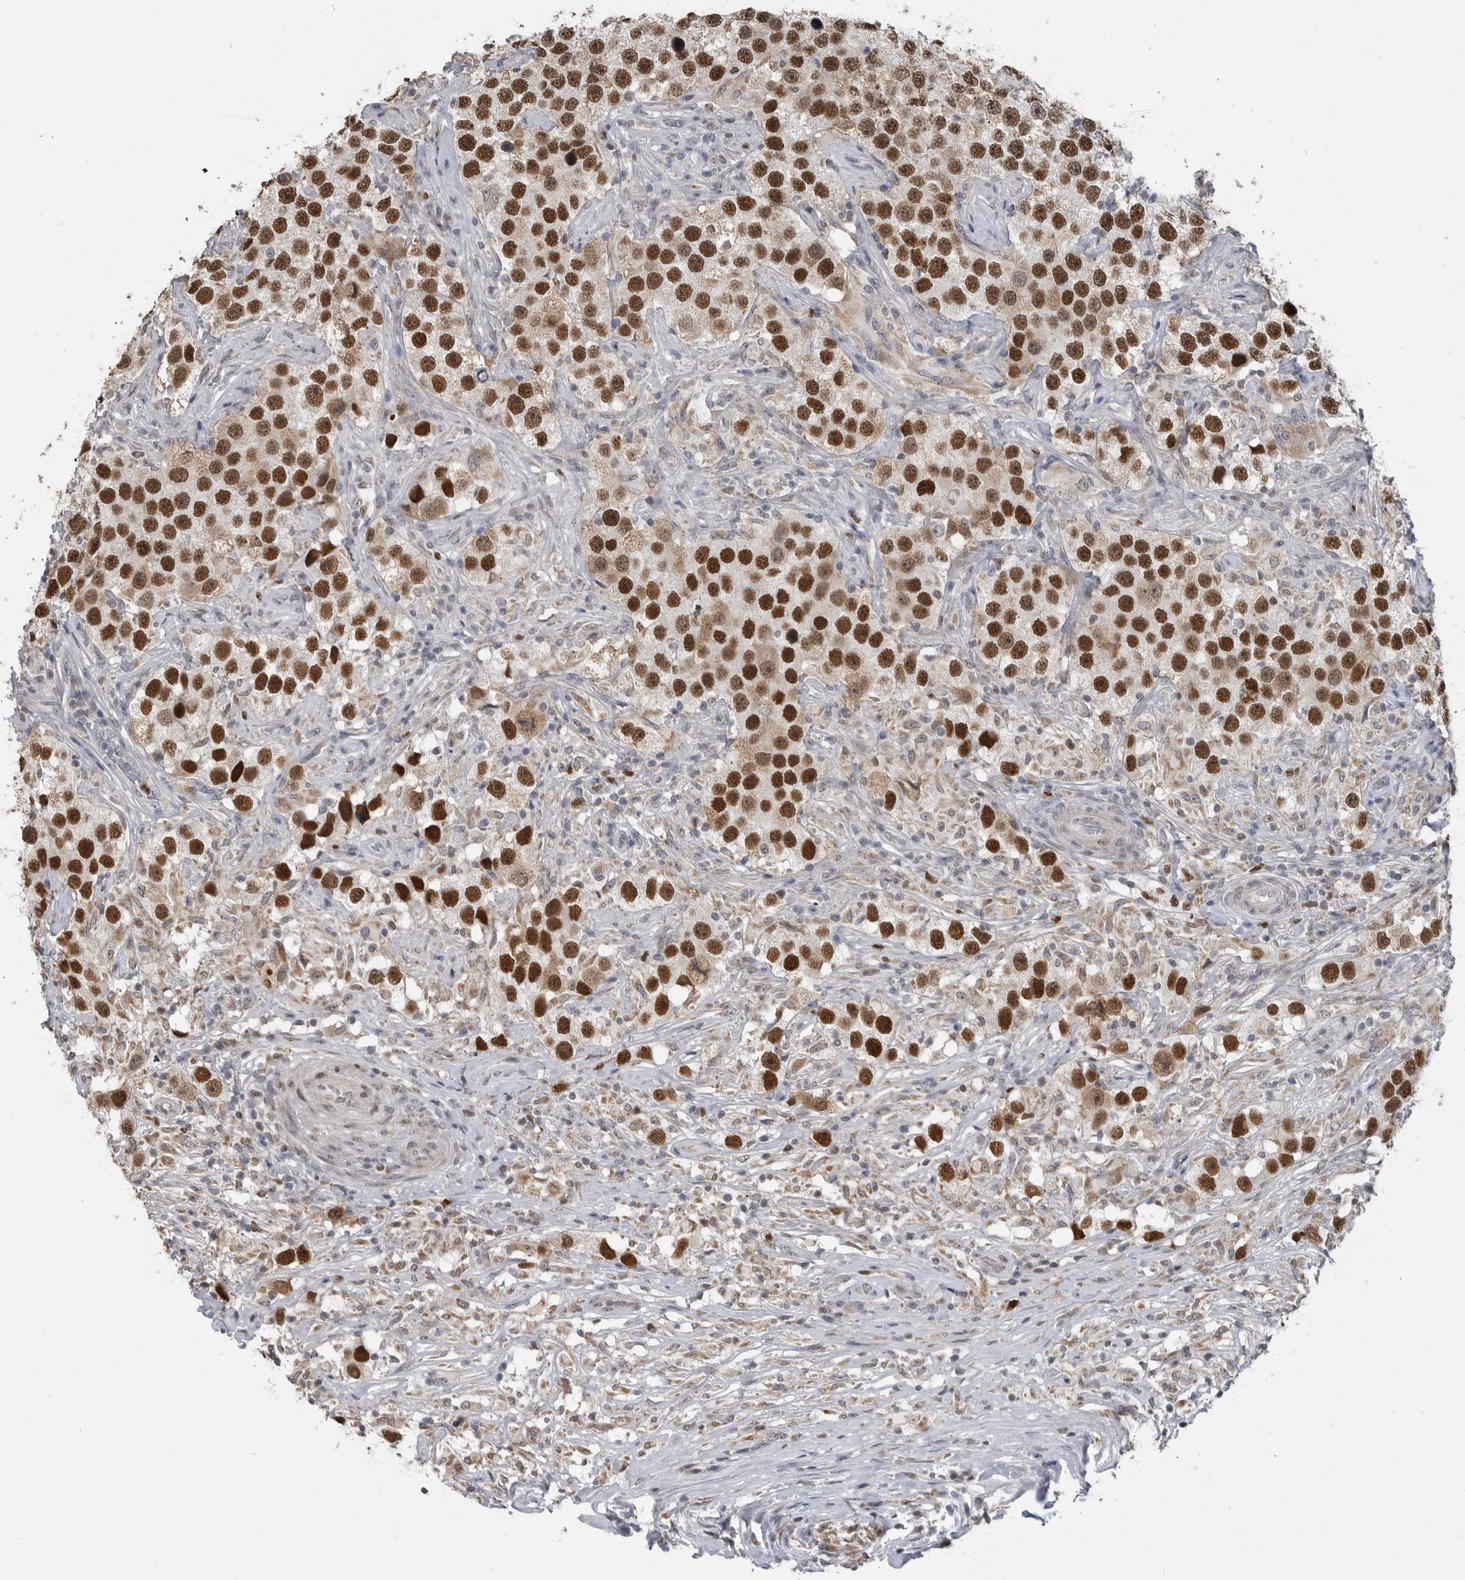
{"staining": {"intensity": "strong", "quantity": ">75%", "location": "nuclear"}, "tissue": "testis cancer", "cell_type": "Tumor cells", "image_type": "cancer", "snomed": [{"axis": "morphology", "description": "Seminoma, NOS"}, {"axis": "topography", "description": "Testis"}], "caption": "Strong nuclear positivity for a protein is appreciated in about >75% of tumor cells of testis cancer using IHC.", "gene": "SMARCC1", "patient": {"sex": "male", "age": 49}}